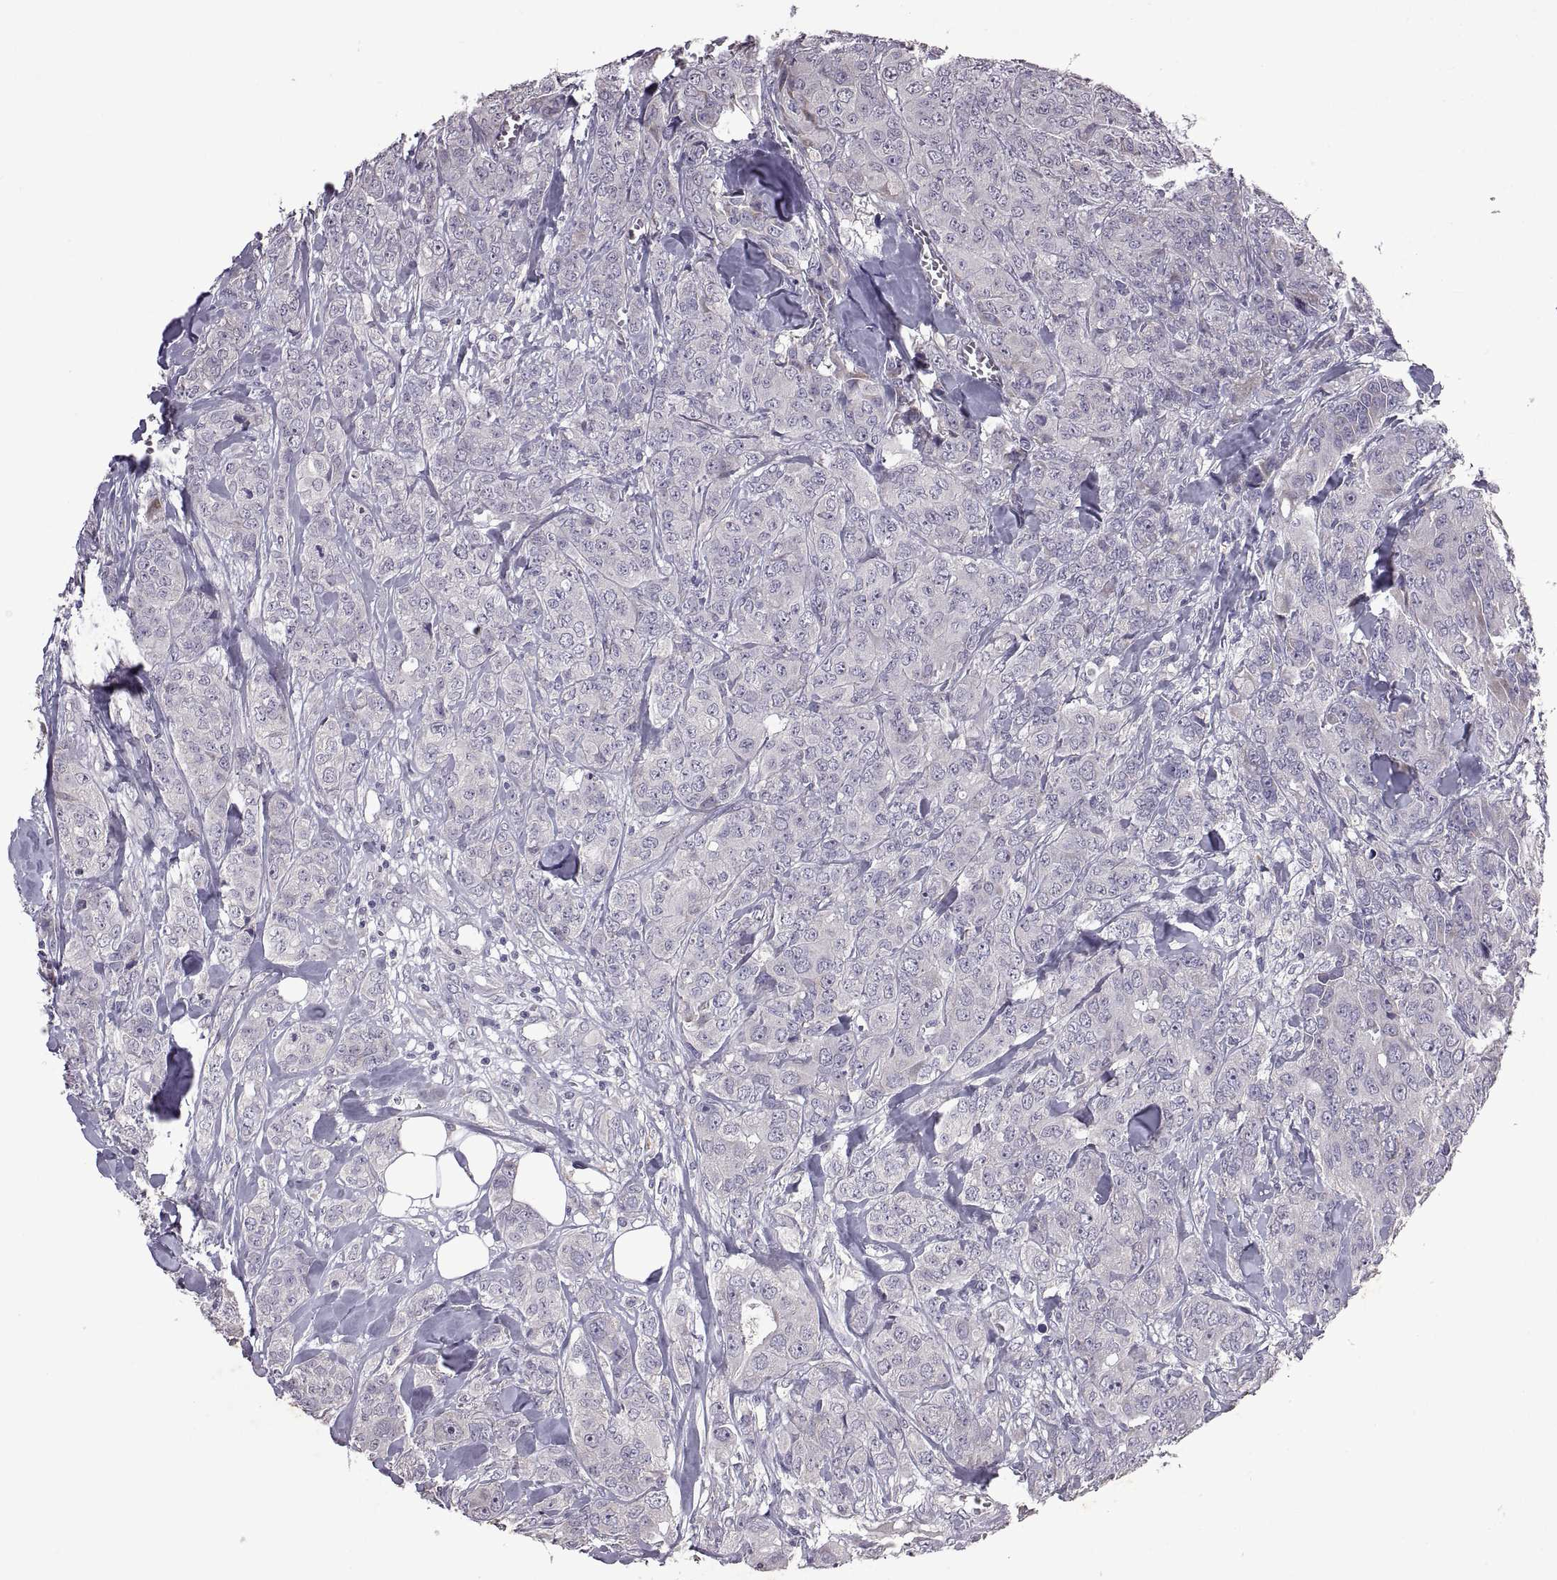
{"staining": {"intensity": "negative", "quantity": "none", "location": "none"}, "tissue": "breast cancer", "cell_type": "Tumor cells", "image_type": "cancer", "snomed": [{"axis": "morphology", "description": "Duct carcinoma"}, {"axis": "topography", "description": "Breast"}], "caption": "This is an immunohistochemistry (IHC) image of human invasive ductal carcinoma (breast). There is no positivity in tumor cells.", "gene": "DEFB136", "patient": {"sex": "female", "age": 43}}